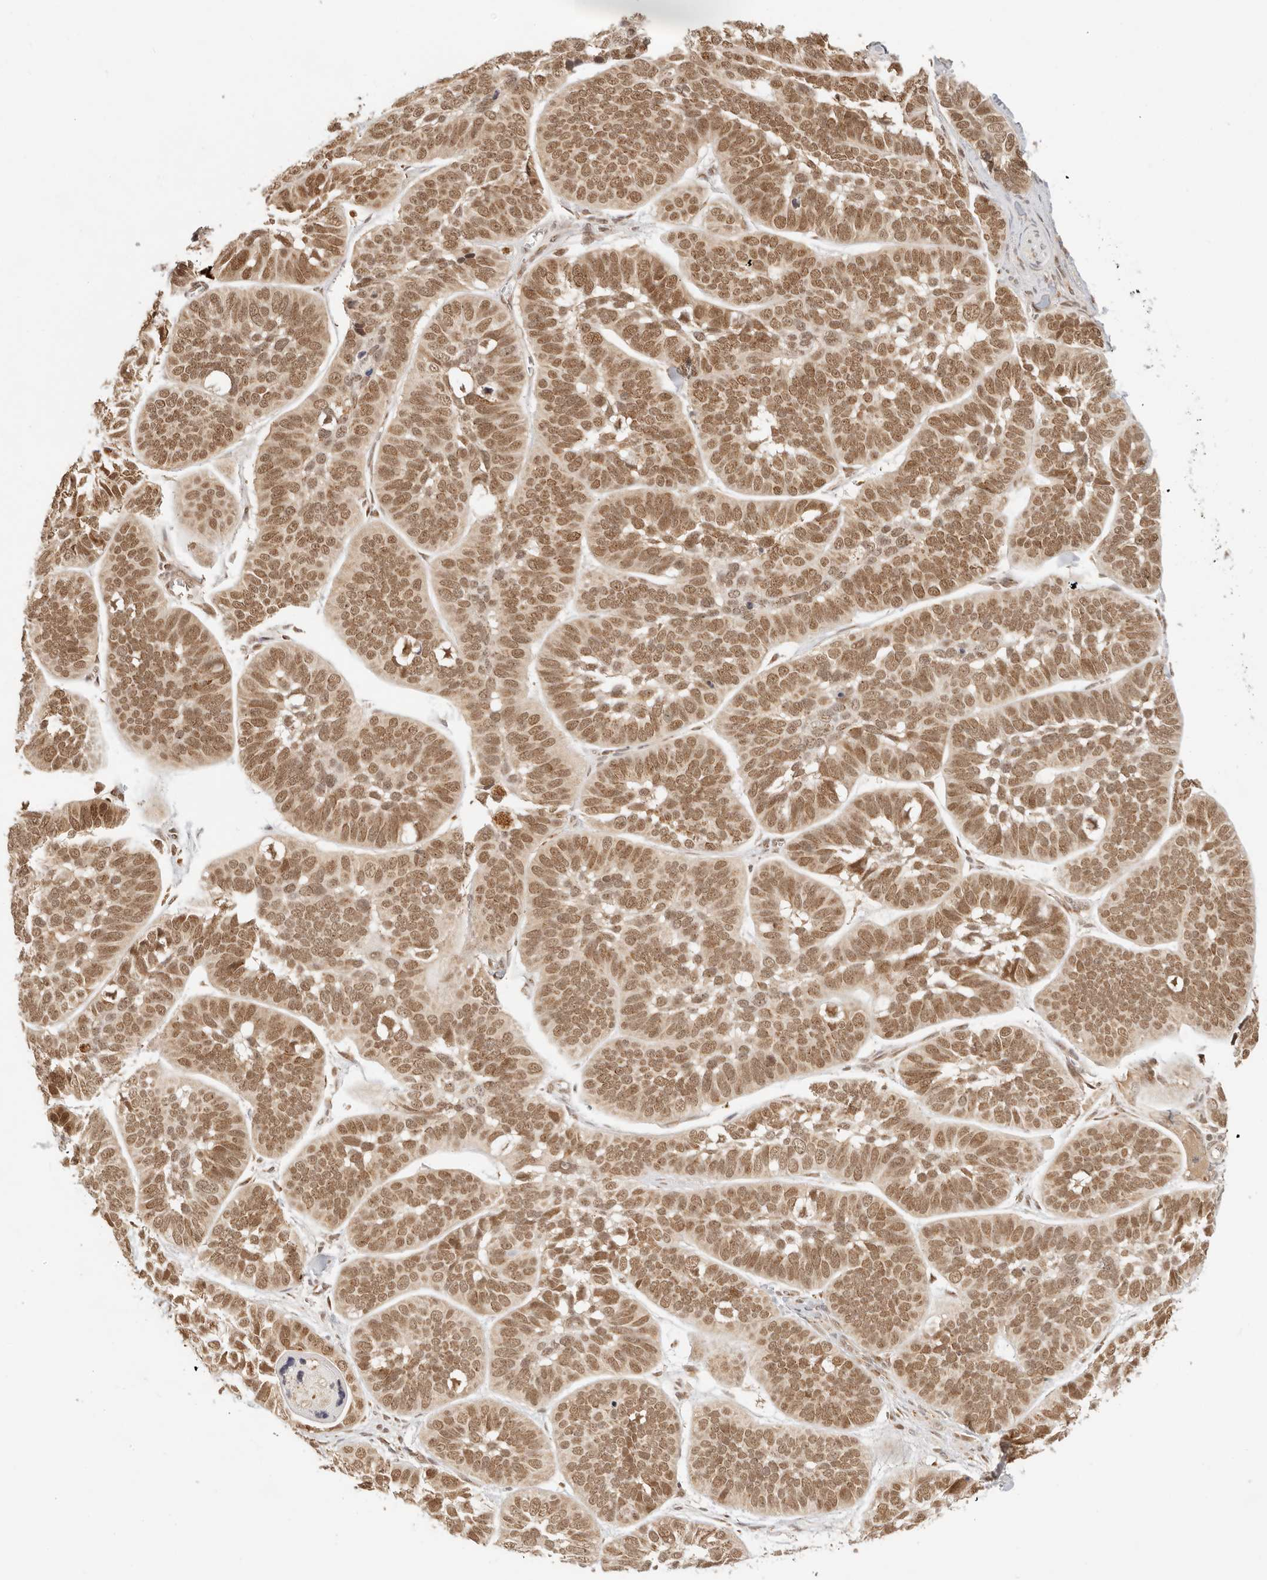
{"staining": {"intensity": "moderate", "quantity": ">75%", "location": "nuclear"}, "tissue": "skin cancer", "cell_type": "Tumor cells", "image_type": "cancer", "snomed": [{"axis": "morphology", "description": "Basal cell carcinoma"}, {"axis": "topography", "description": "Skin"}], "caption": "Brown immunohistochemical staining in human basal cell carcinoma (skin) displays moderate nuclear positivity in approximately >75% of tumor cells.", "gene": "INTS11", "patient": {"sex": "male", "age": 62}}